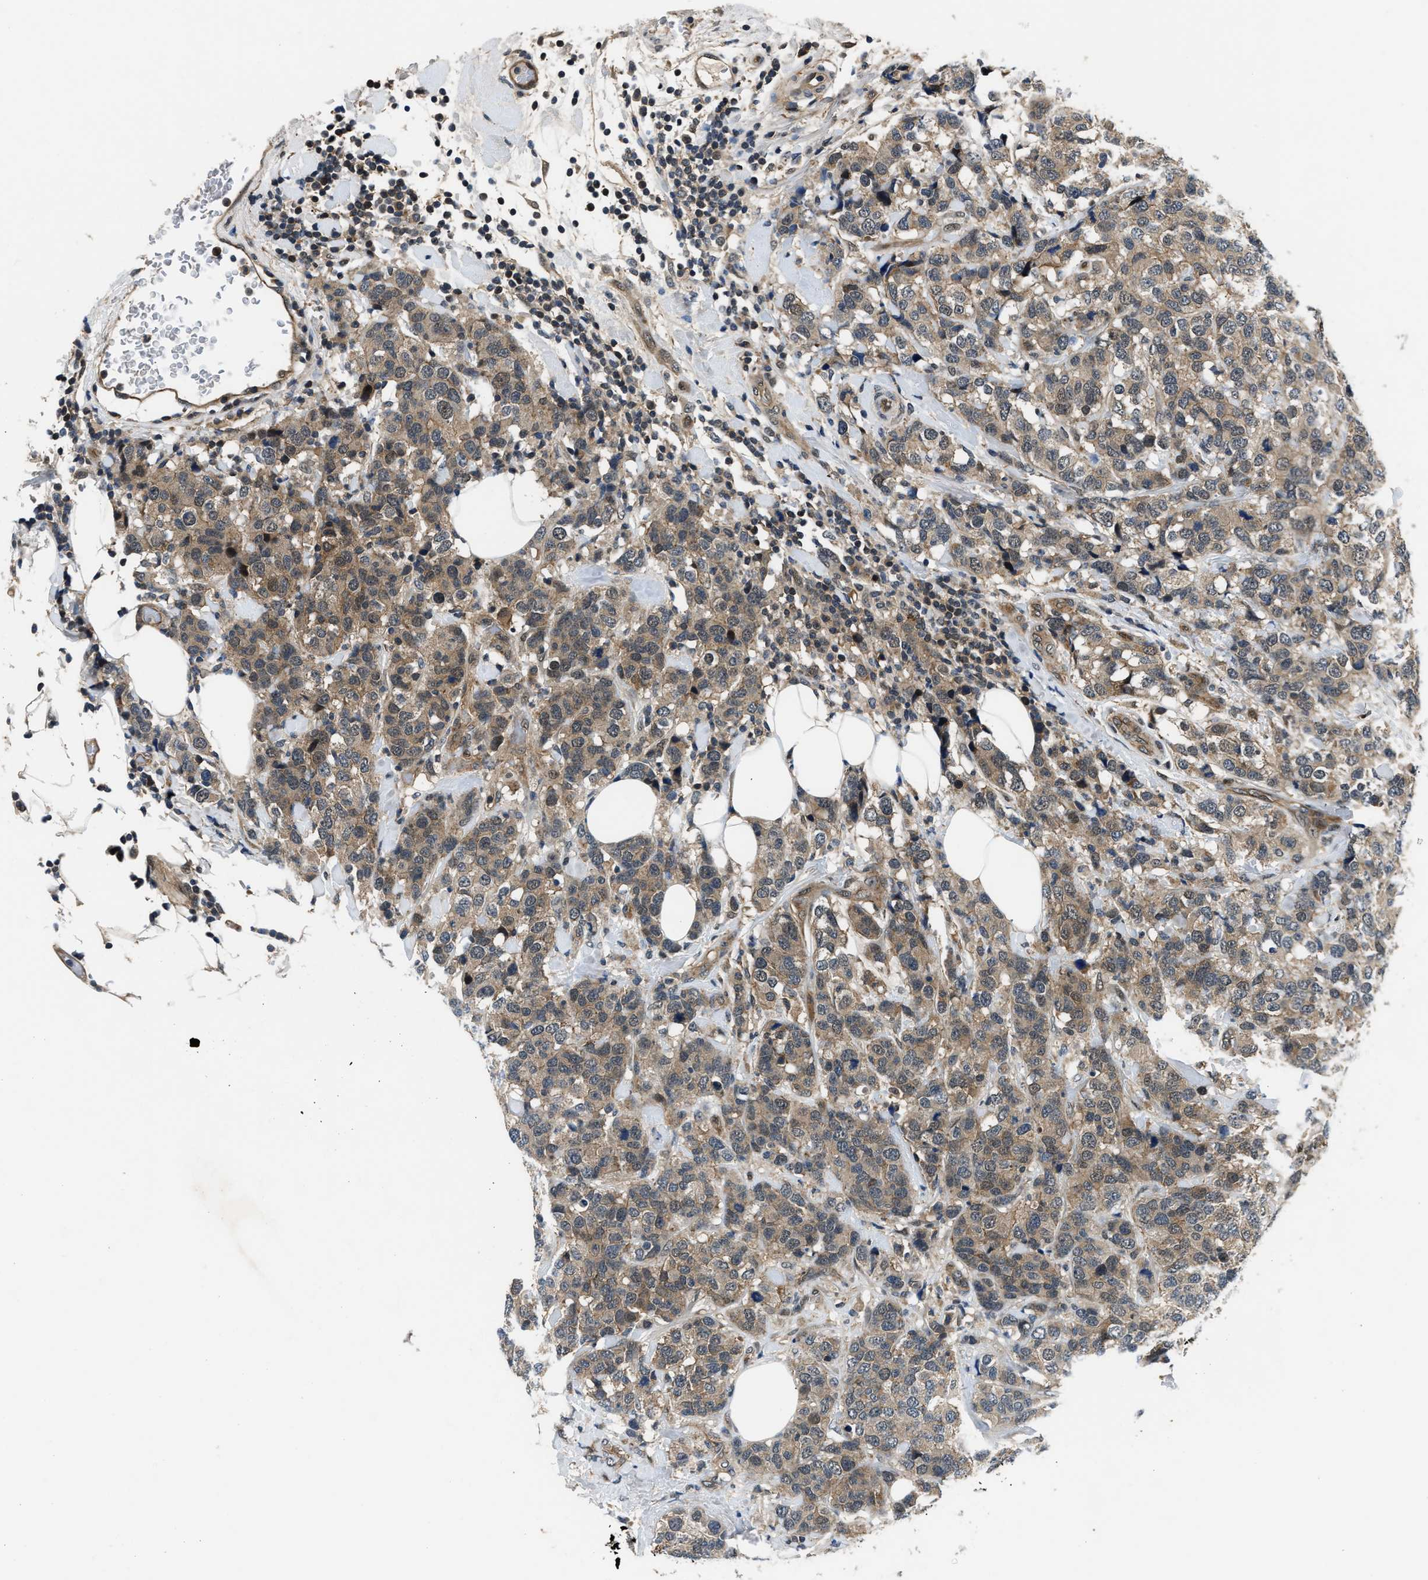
{"staining": {"intensity": "weak", "quantity": ">75%", "location": "cytoplasmic/membranous"}, "tissue": "breast cancer", "cell_type": "Tumor cells", "image_type": "cancer", "snomed": [{"axis": "morphology", "description": "Lobular carcinoma"}, {"axis": "topography", "description": "Breast"}], "caption": "Weak cytoplasmic/membranous protein expression is appreciated in approximately >75% of tumor cells in breast cancer (lobular carcinoma).", "gene": "COPS2", "patient": {"sex": "female", "age": 59}}